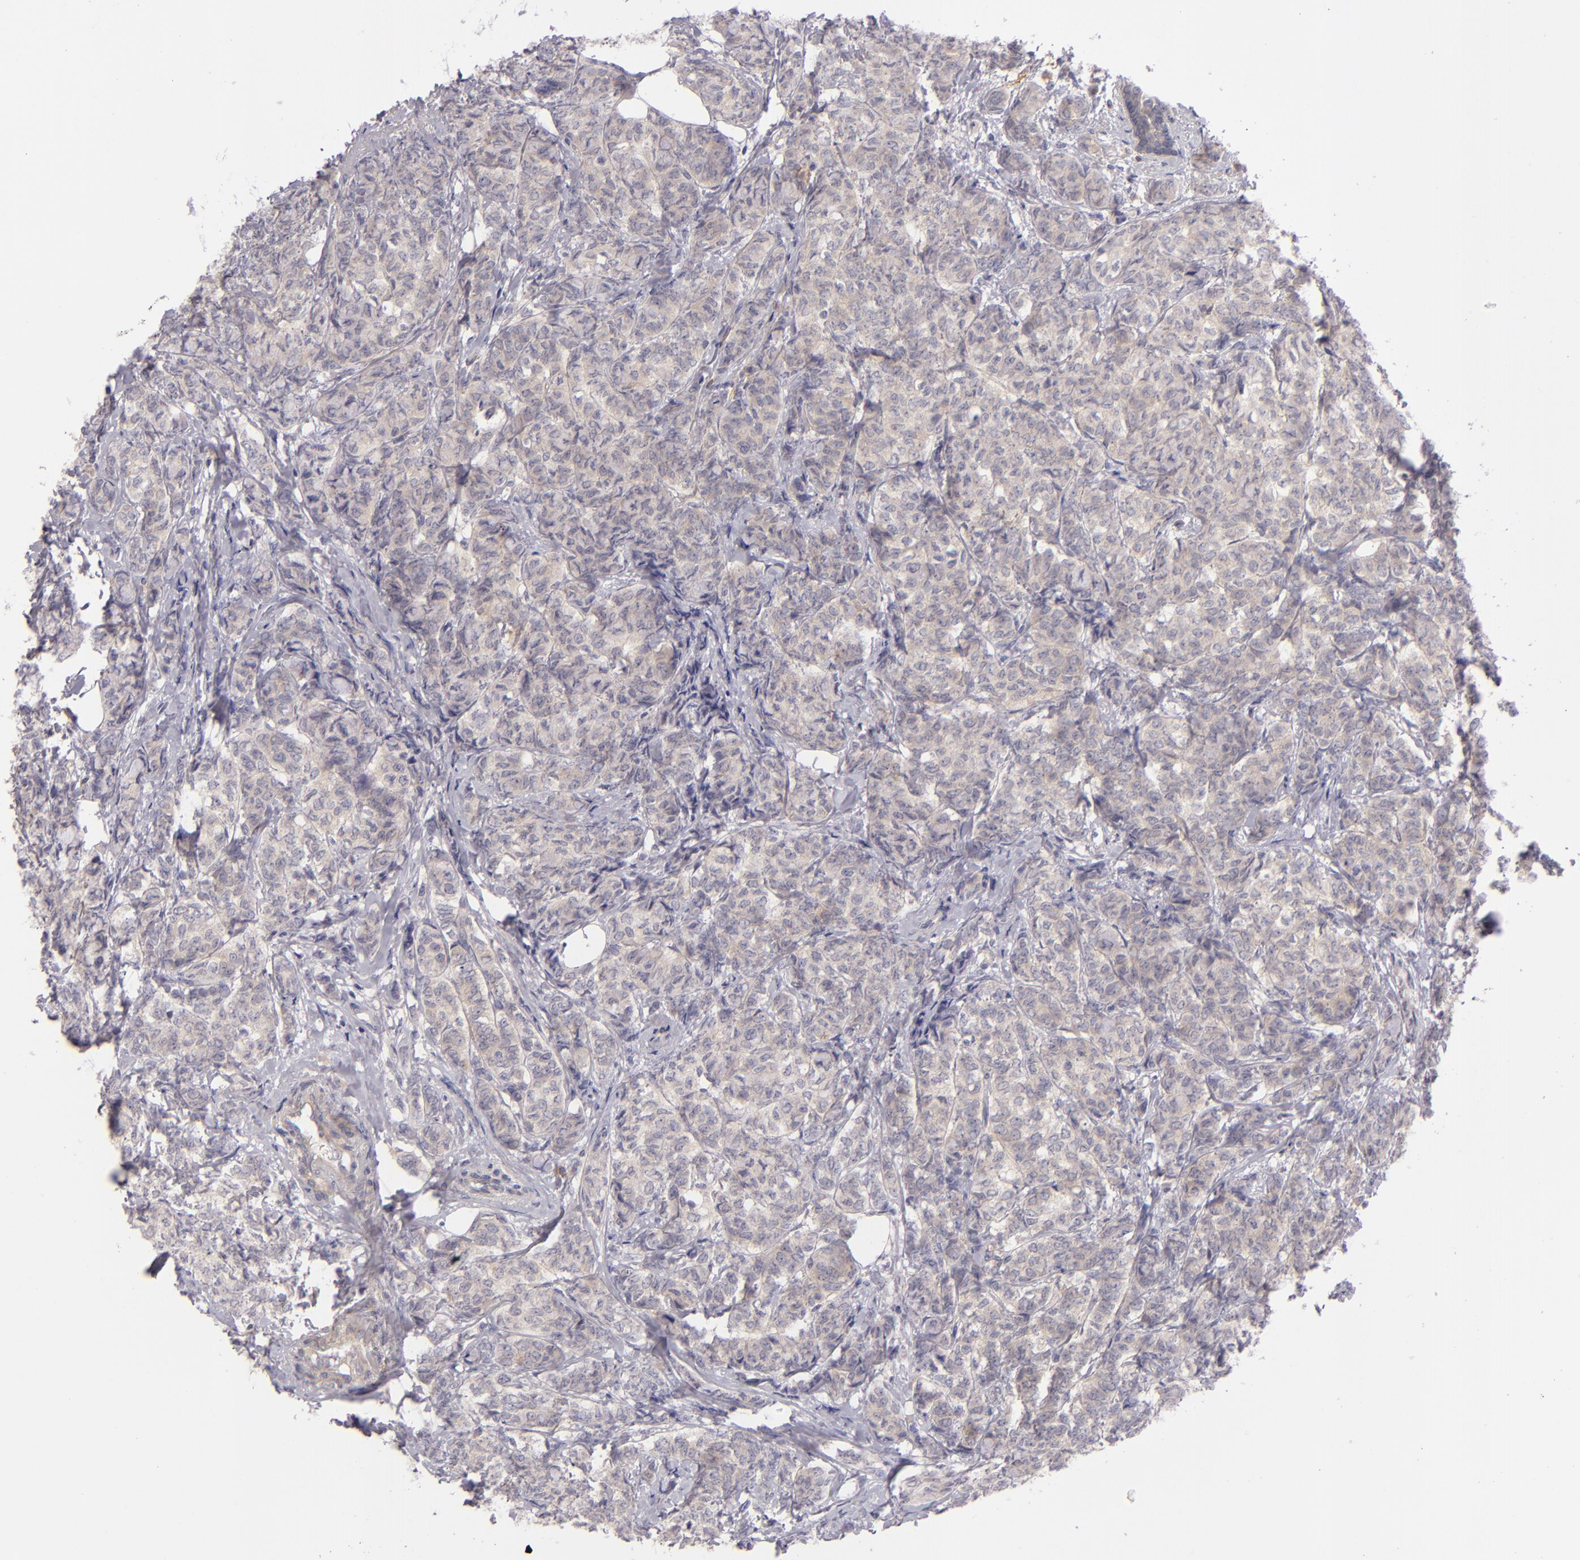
{"staining": {"intensity": "weak", "quantity": ">75%", "location": "cytoplasmic/membranous"}, "tissue": "breast cancer", "cell_type": "Tumor cells", "image_type": "cancer", "snomed": [{"axis": "morphology", "description": "Lobular carcinoma"}, {"axis": "topography", "description": "Breast"}], "caption": "About >75% of tumor cells in breast cancer show weak cytoplasmic/membranous protein positivity as visualized by brown immunohistochemical staining.", "gene": "CD83", "patient": {"sex": "female", "age": 60}}